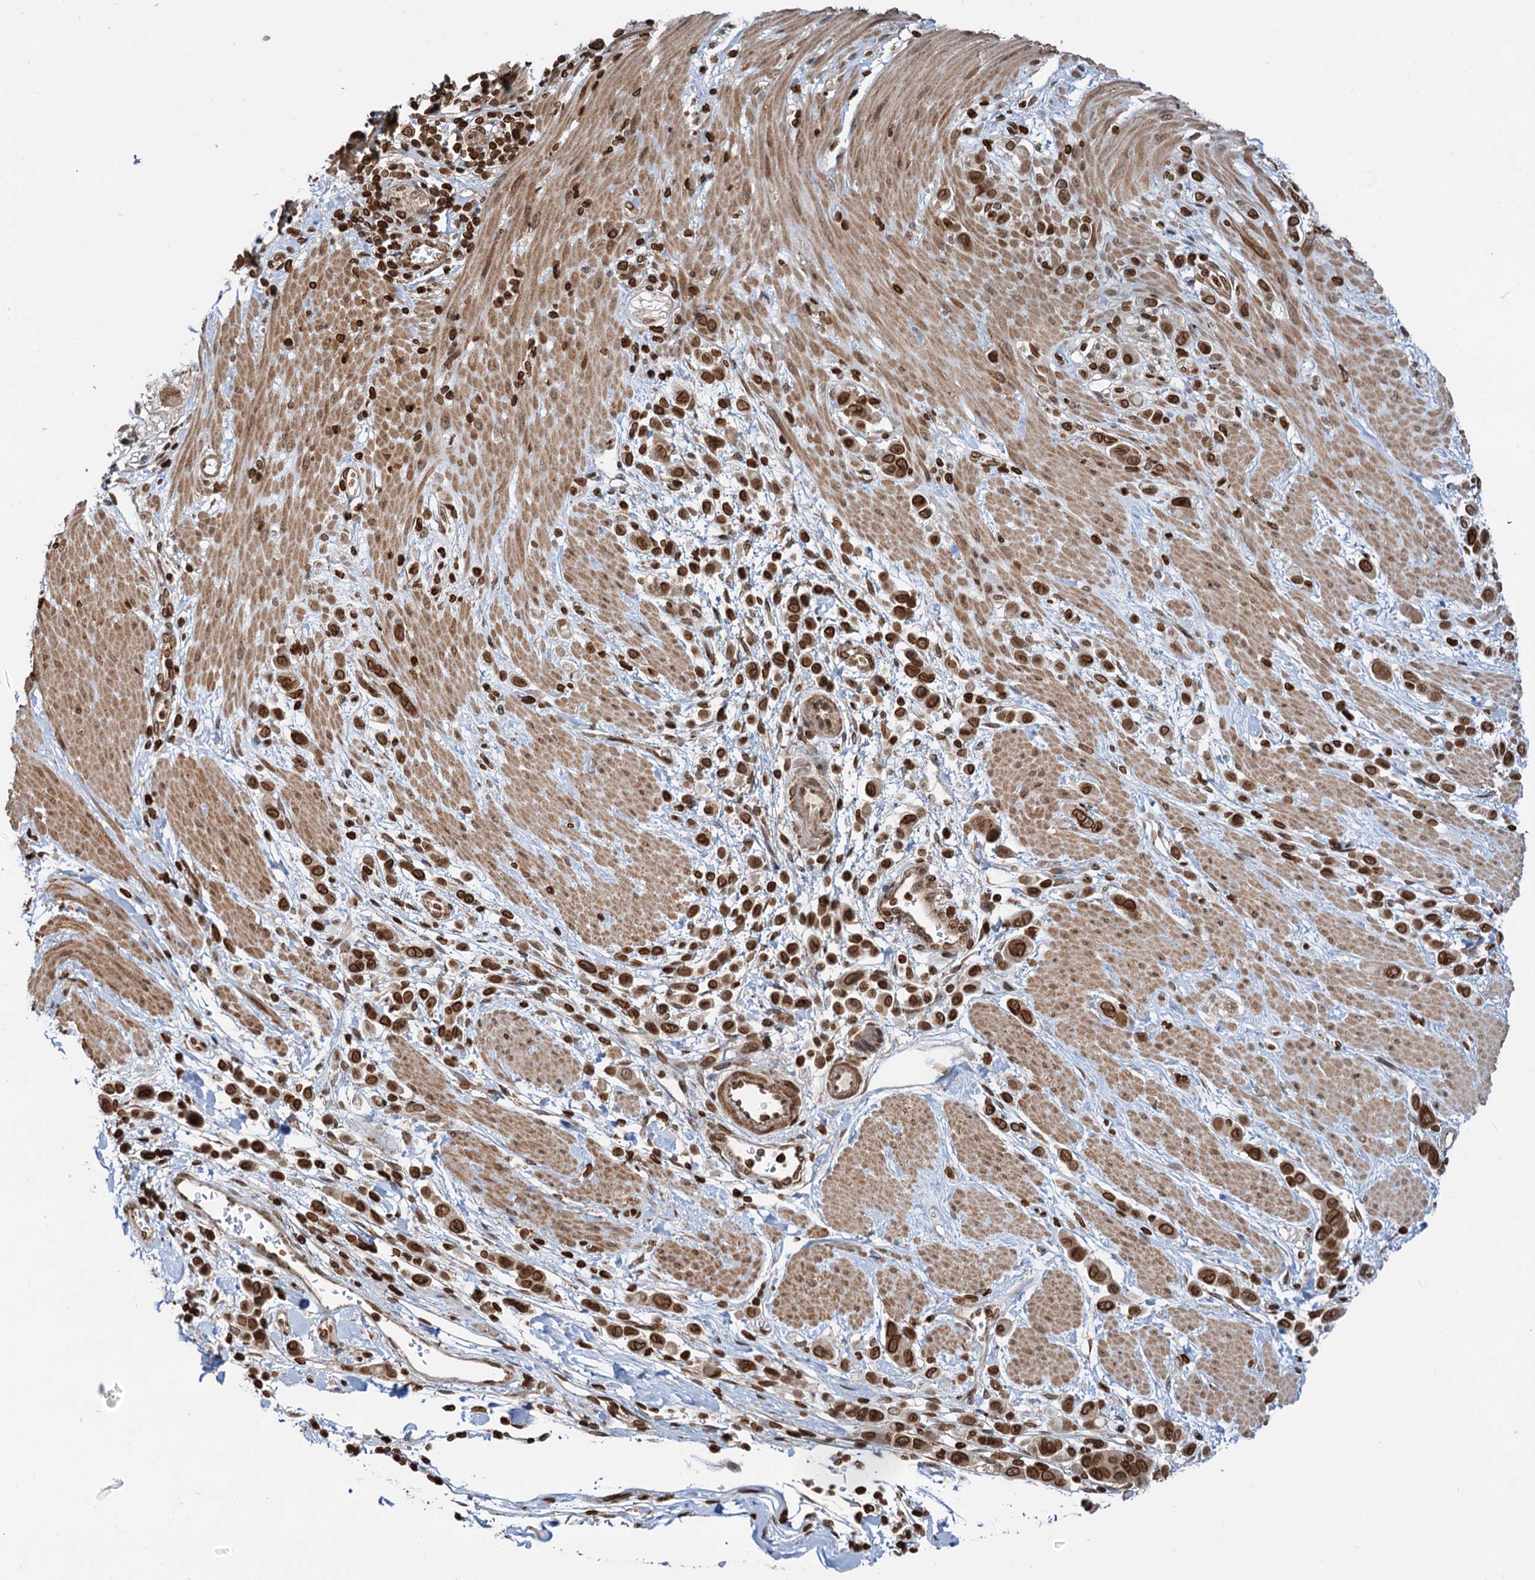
{"staining": {"intensity": "strong", "quantity": ">75%", "location": "nuclear"}, "tissue": "pancreatic cancer", "cell_type": "Tumor cells", "image_type": "cancer", "snomed": [{"axis": "morphology", "description": "Normal tissue, NOS"}, {"axis": "morphology", "description": "Adenocarcinoma, NOS"}, {"axis": "topography", "description": "Pancreas"}], "caption": "Pancreatic cancer stained with a brown dye reveals strong nuclear positive expression in approximately >75% of tumor cells.", "gene": "ZC3H13", "patient": {"sex": "female", "age": 64}}